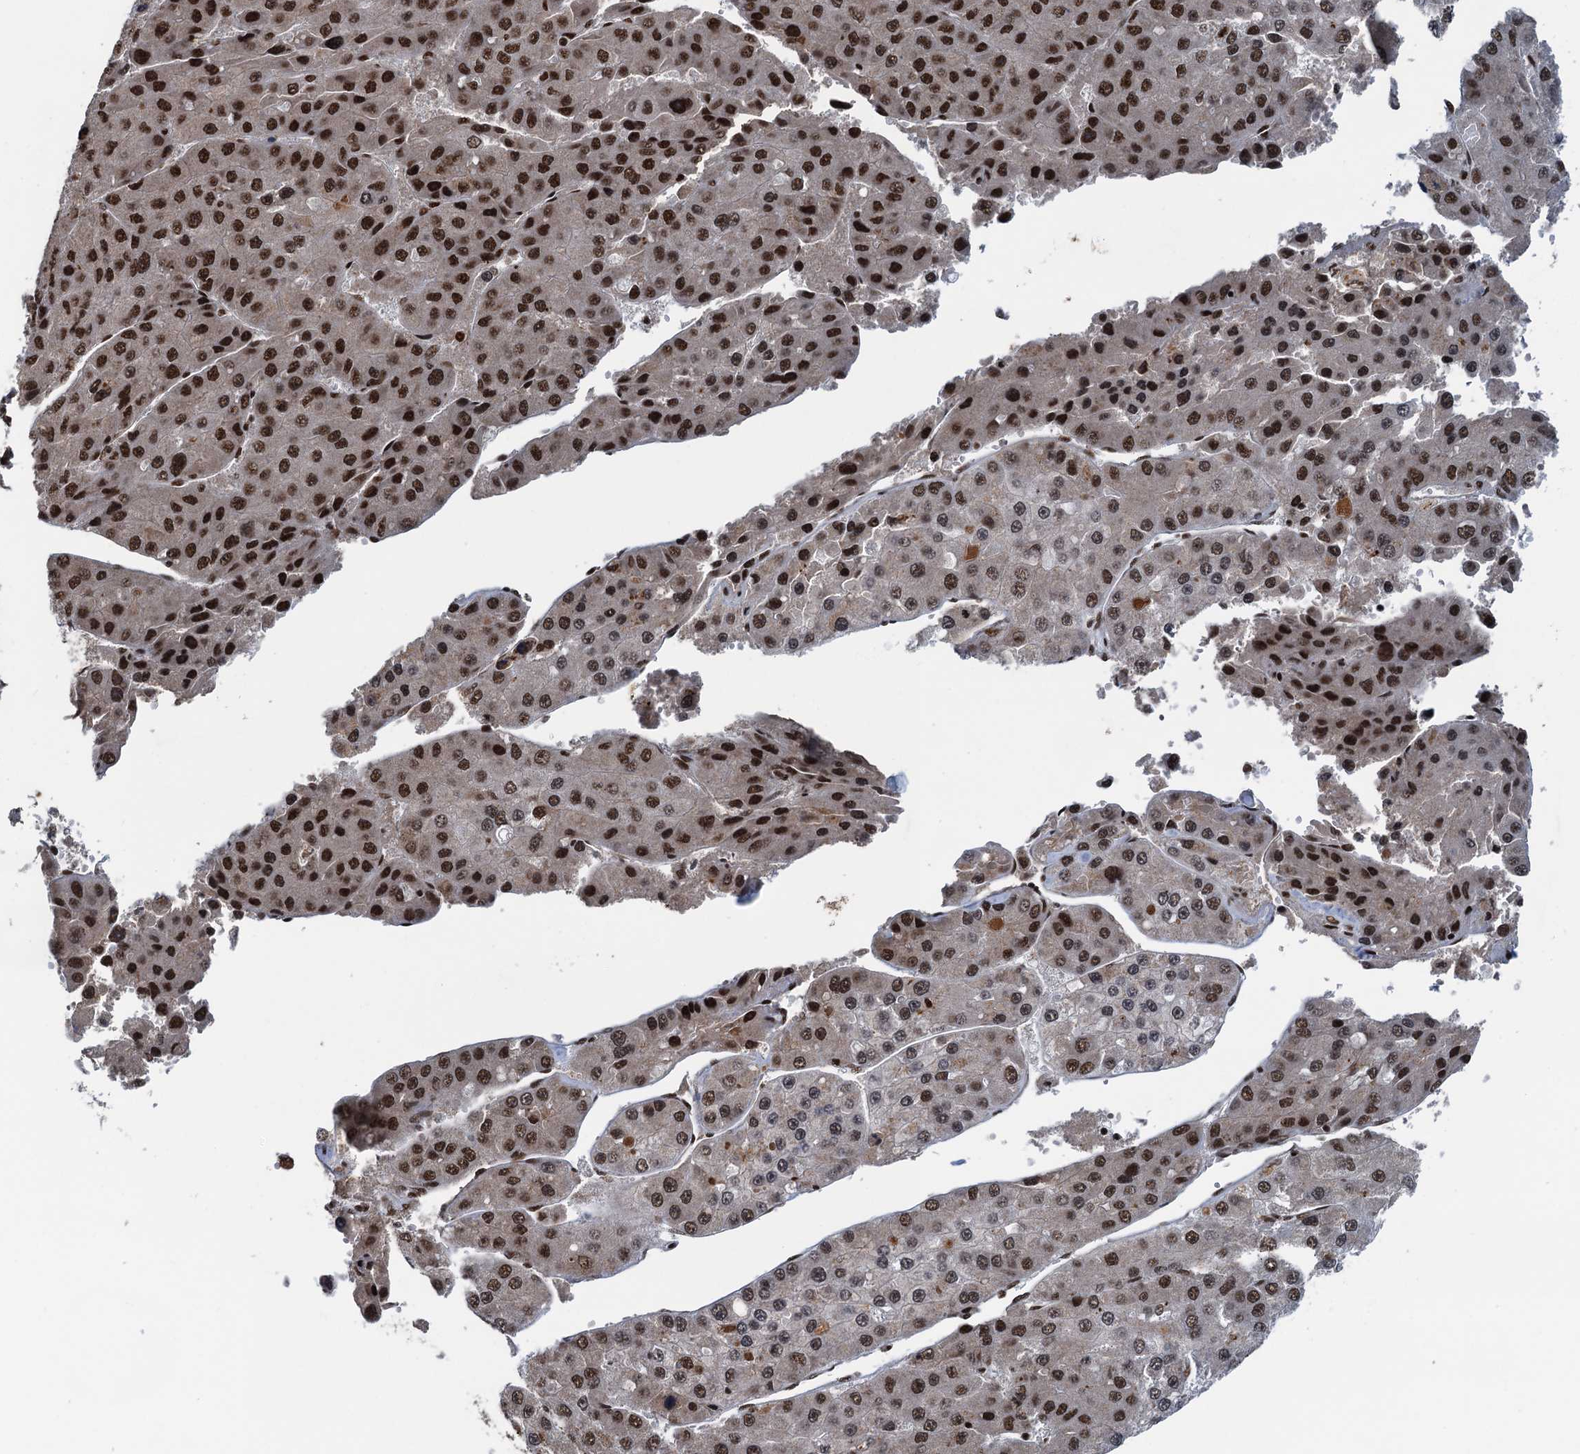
{"staining": {"intensity": "moderate", "quantity": ">75%", "location": "nuclear"}, "tissue": "liver cancer", "cell_type": "Tumor cells", "image_type": "cancer", "snomed": [{"axis": "morphology", "description": "Carcinoma, Hepatocellular, NOS"}, {"axis": "topography", "description": "Liver"}], "caption": "Protein staining exhibits moderate nuclear expression in about >75% of tumor cells in liver cancer (hepatocellular carcinoma).", "gene": "ZC3H18", "patient": {"sex": "female", "age": 73}}